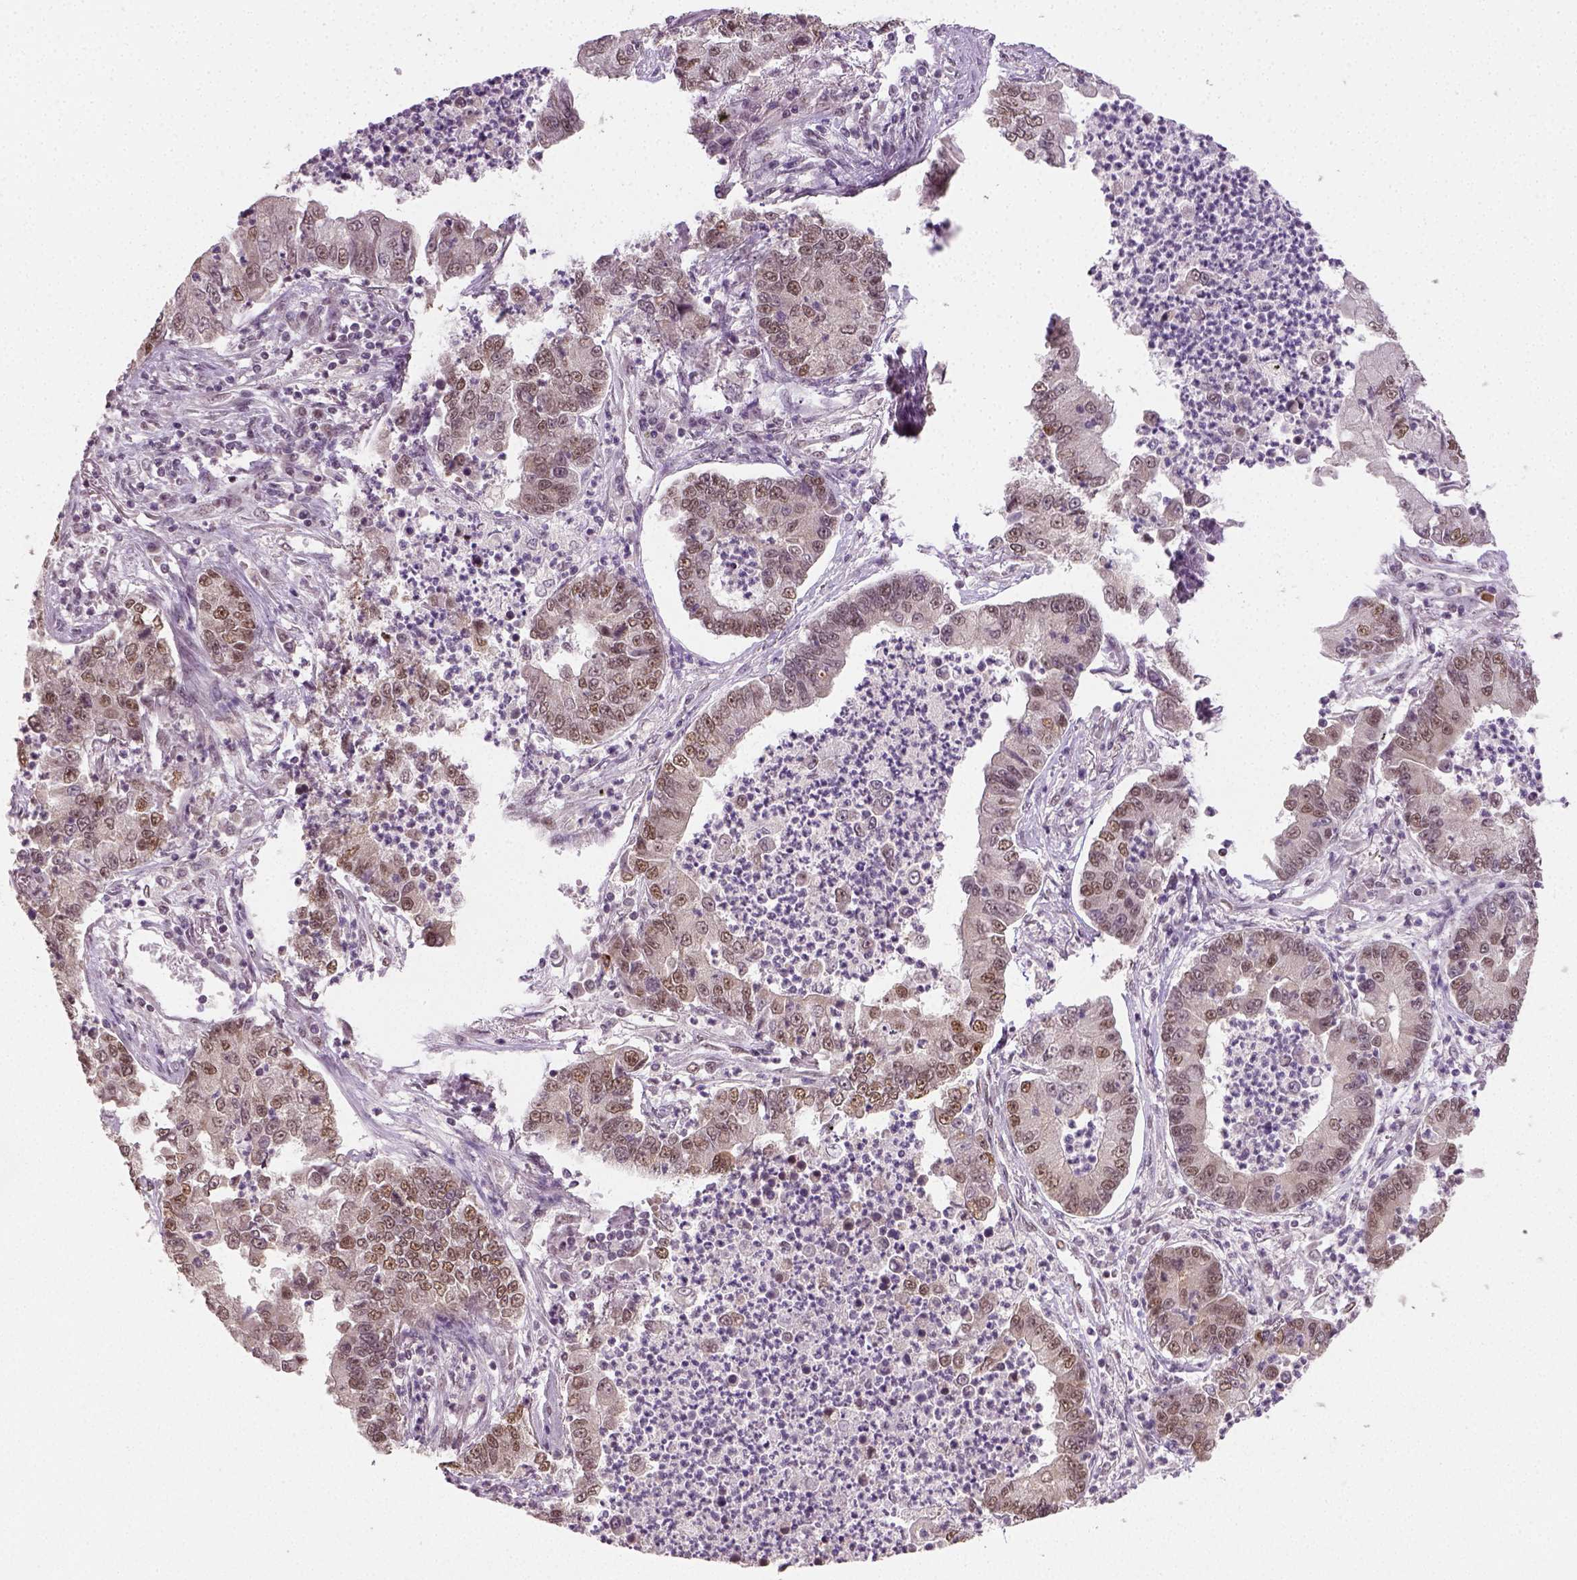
{"staining": {"intensity": "weak", "quantity": "25%-75%", "location": "nuclear"}, "tissue": "lung cancer", "cell_type": "Tumor cells", "image_type": "cancer", "snomed": [{"axis": "morphology", "description": "Adenocarcinoma, NOS"}, {"axis": "topography", "description": "Lung"}], "caption": "Lung cancer stained with immunohistochemistry exhibits weak nuclear positivity in about 25%-75% of tumor cells. The staining was performed using DAB (3,3'-diaminobenzidine) to visualize the protein expression in brown, while the nuclei were stained in blue with hematoxylin (Magnification: 20x).", "gene": "FANCE", "patient": {"sex": "female", "age": 57}}